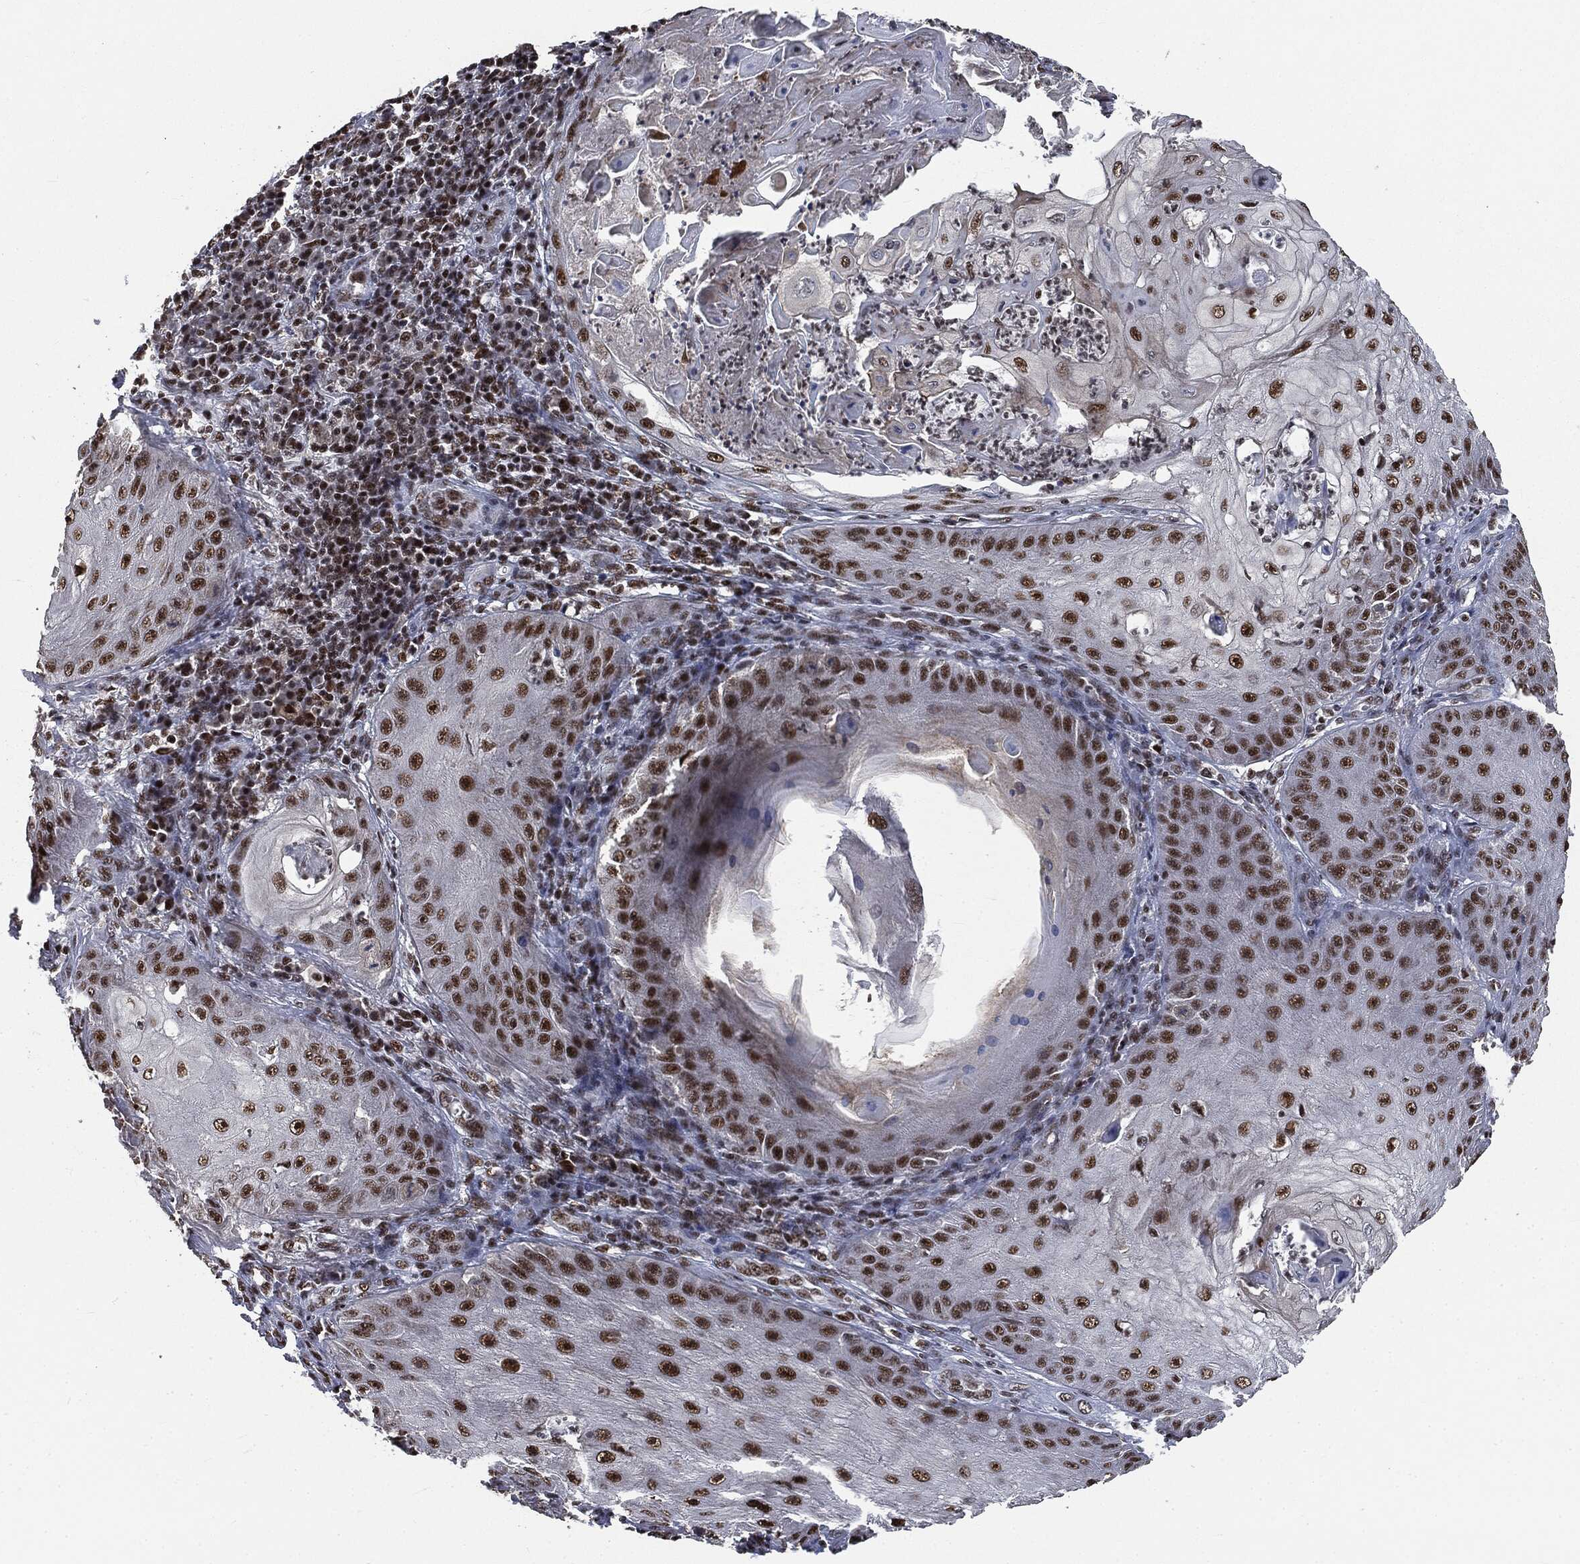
{"staining": {"intensity": "strong", "quantity": ">75%", "location": "nuclear"}, "tissue": "skin cancer", "cell_type": "Tumor cells", "image_type": "cancer", "snomed": [{"axis": "morphology", "description": "Squamous cell carcinoma, NOS"}, {"axis": "topography", "description": "Skin"}], "caption": "A photomicrograph of squamous cell carcinoma (skin) stained for a protein demonstrates strong nuclear brown staining in tumor cells.", "gene": "DPH2", "patient": {"sex": "male", "age": 70}}